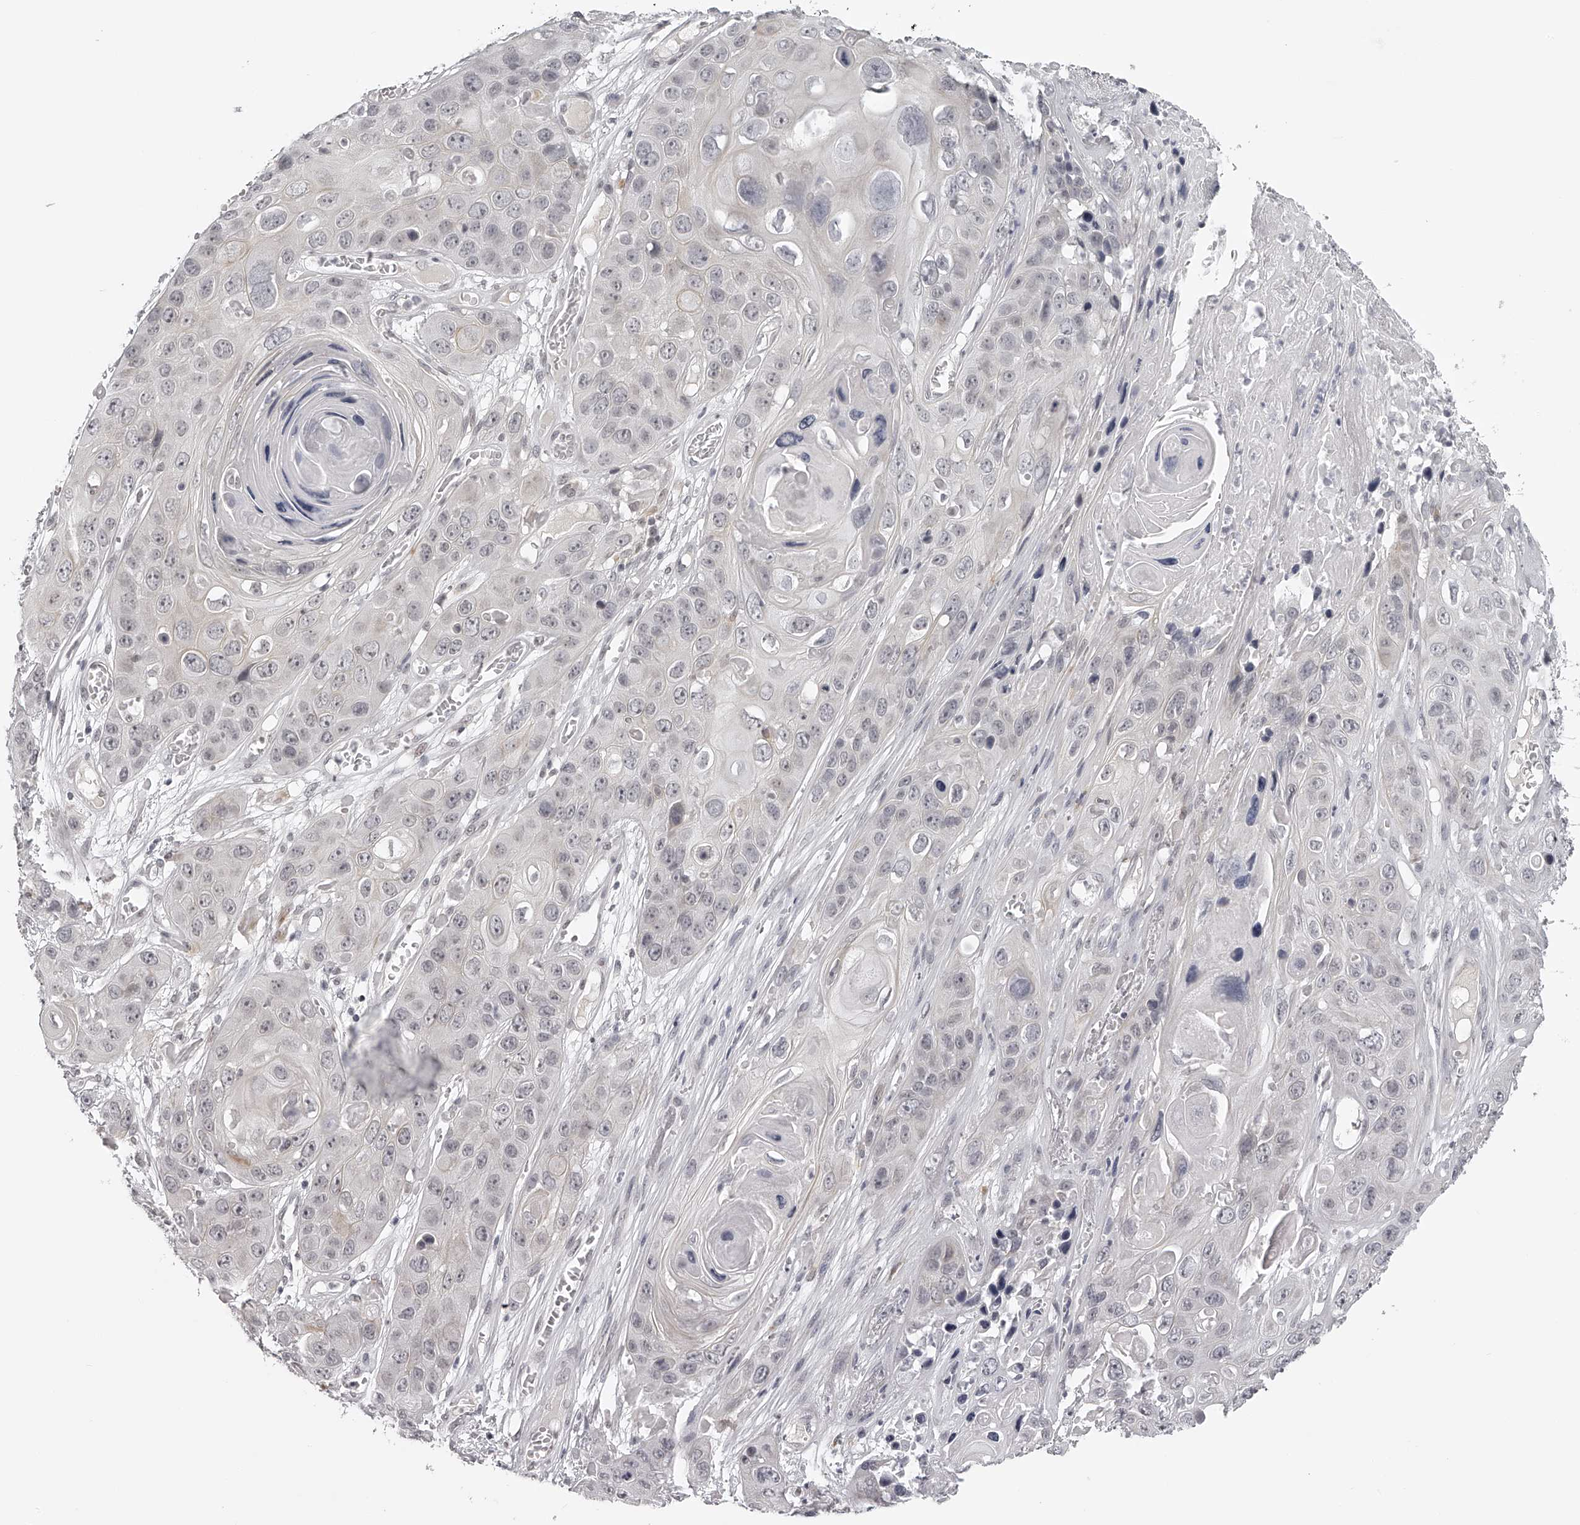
{"staining": {"intensity": "negative", "quantity": "none", "location": "none"}, "tissue": "skin cancer", "cell_type": "Tumor cells", "image_type": "cancer", "snomed": [{"axis": "morphology", "description": "Squamous cell carcinoma, NOS"}, {"axis": "topography", "description": "Skin"}], "caption": "Photomicrograph shows no protein staining in tumor cells of squamous cell carcinoma (skin) tissue.", "gene": "RNF220", "patient": {"sex": "male", "age": 55}}